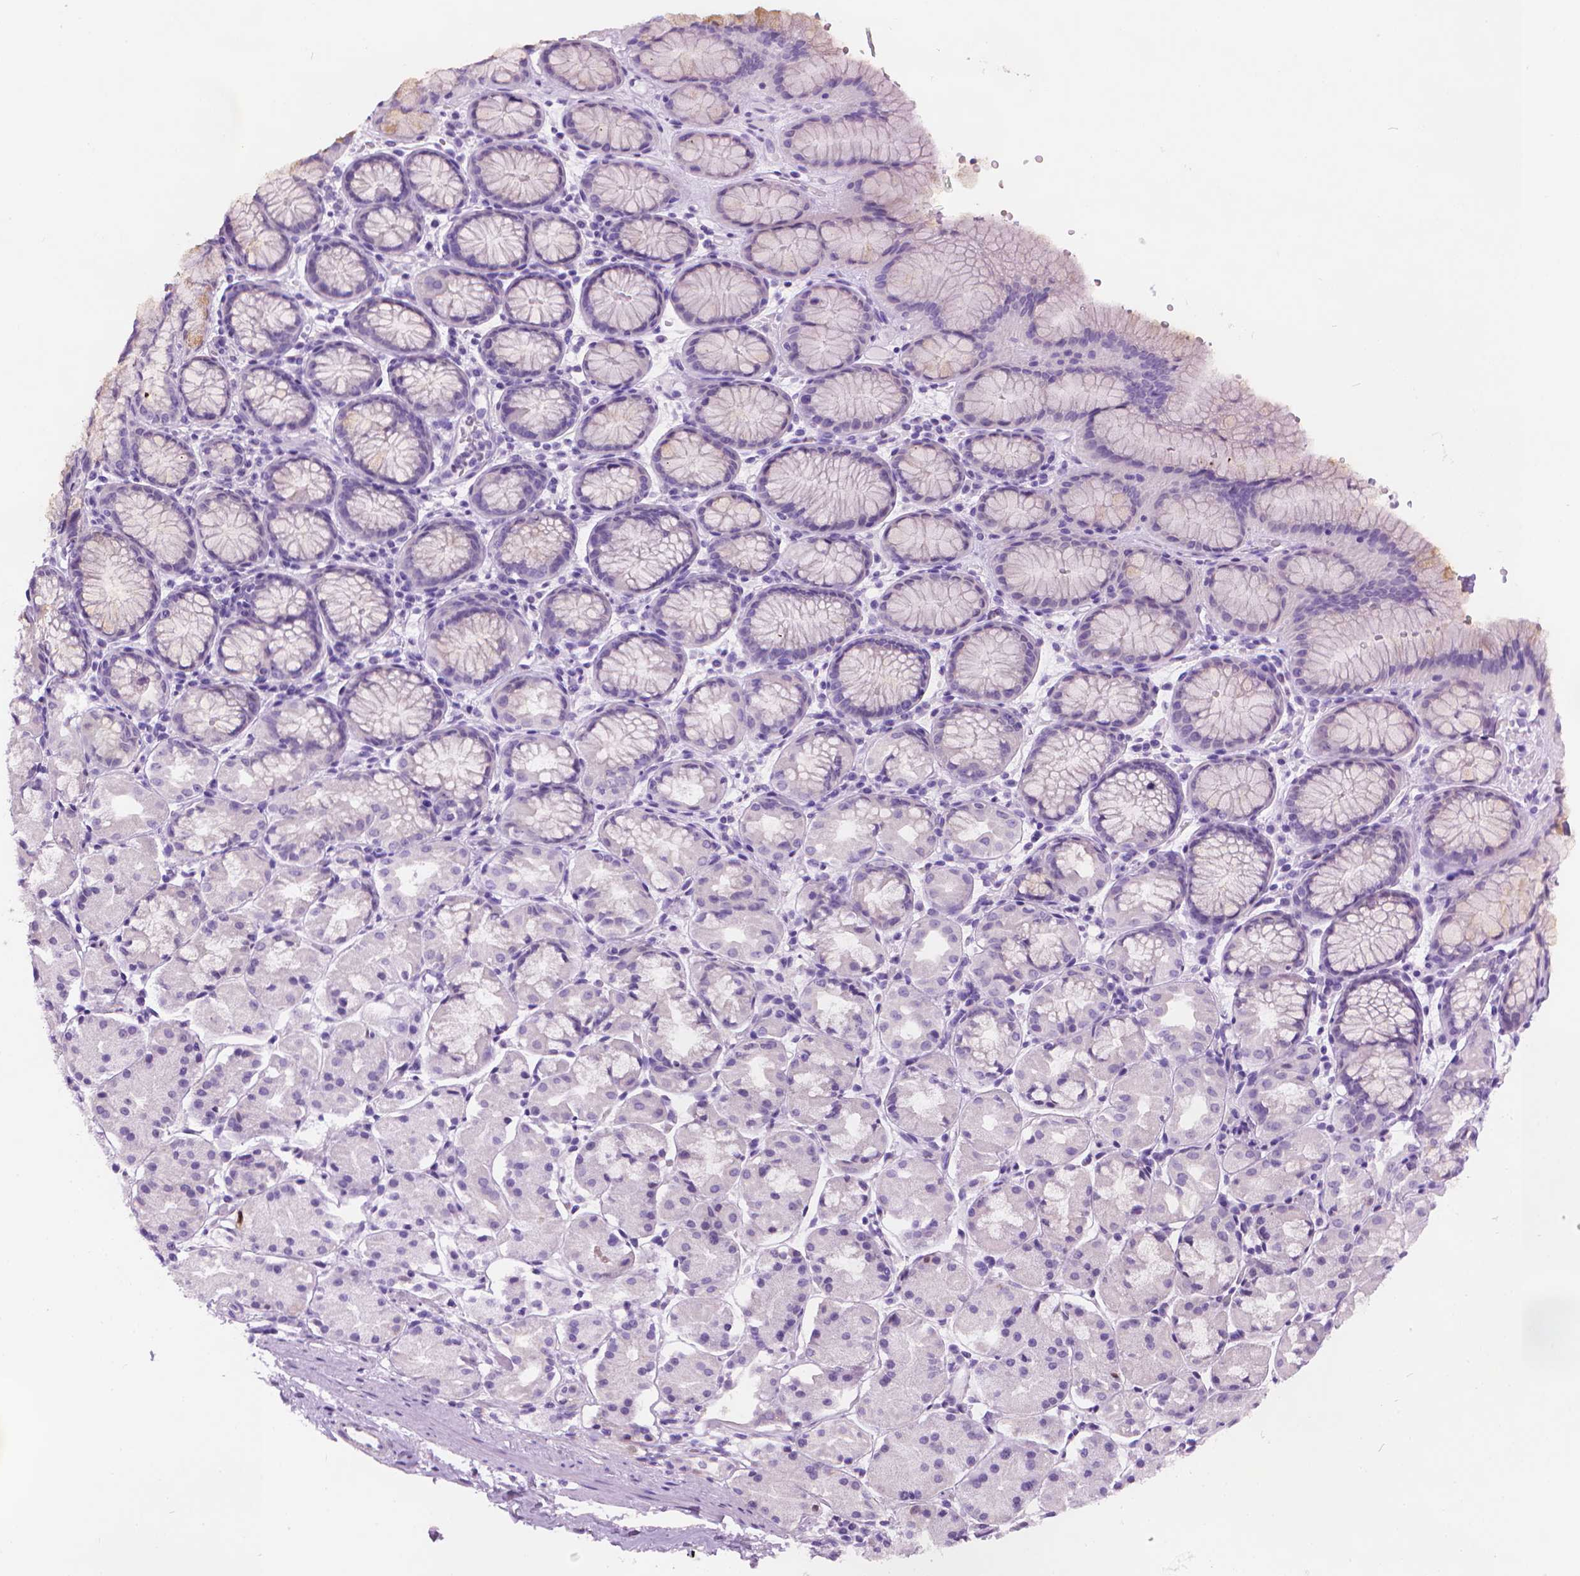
{"staining": {"intensity": "weak", "quantity": "<25%", "location": "cytoplasmic/membranous"}, "tissue": "stomach", "cell_type": "Glandular cells", "image_type": "normal", "snomed": [{"axis": "morphology", "description": "Normal tissue, NOS"}, {"axis": "topography", "description": "Stomach, upper"}], "caption": "This is an immunohistochemistry (IHC) micrograph of unremarkable human stomach. There is no expression in glandular cells.", "gene": "TTC29", "patient": {"sex": "male", "age": 47}}